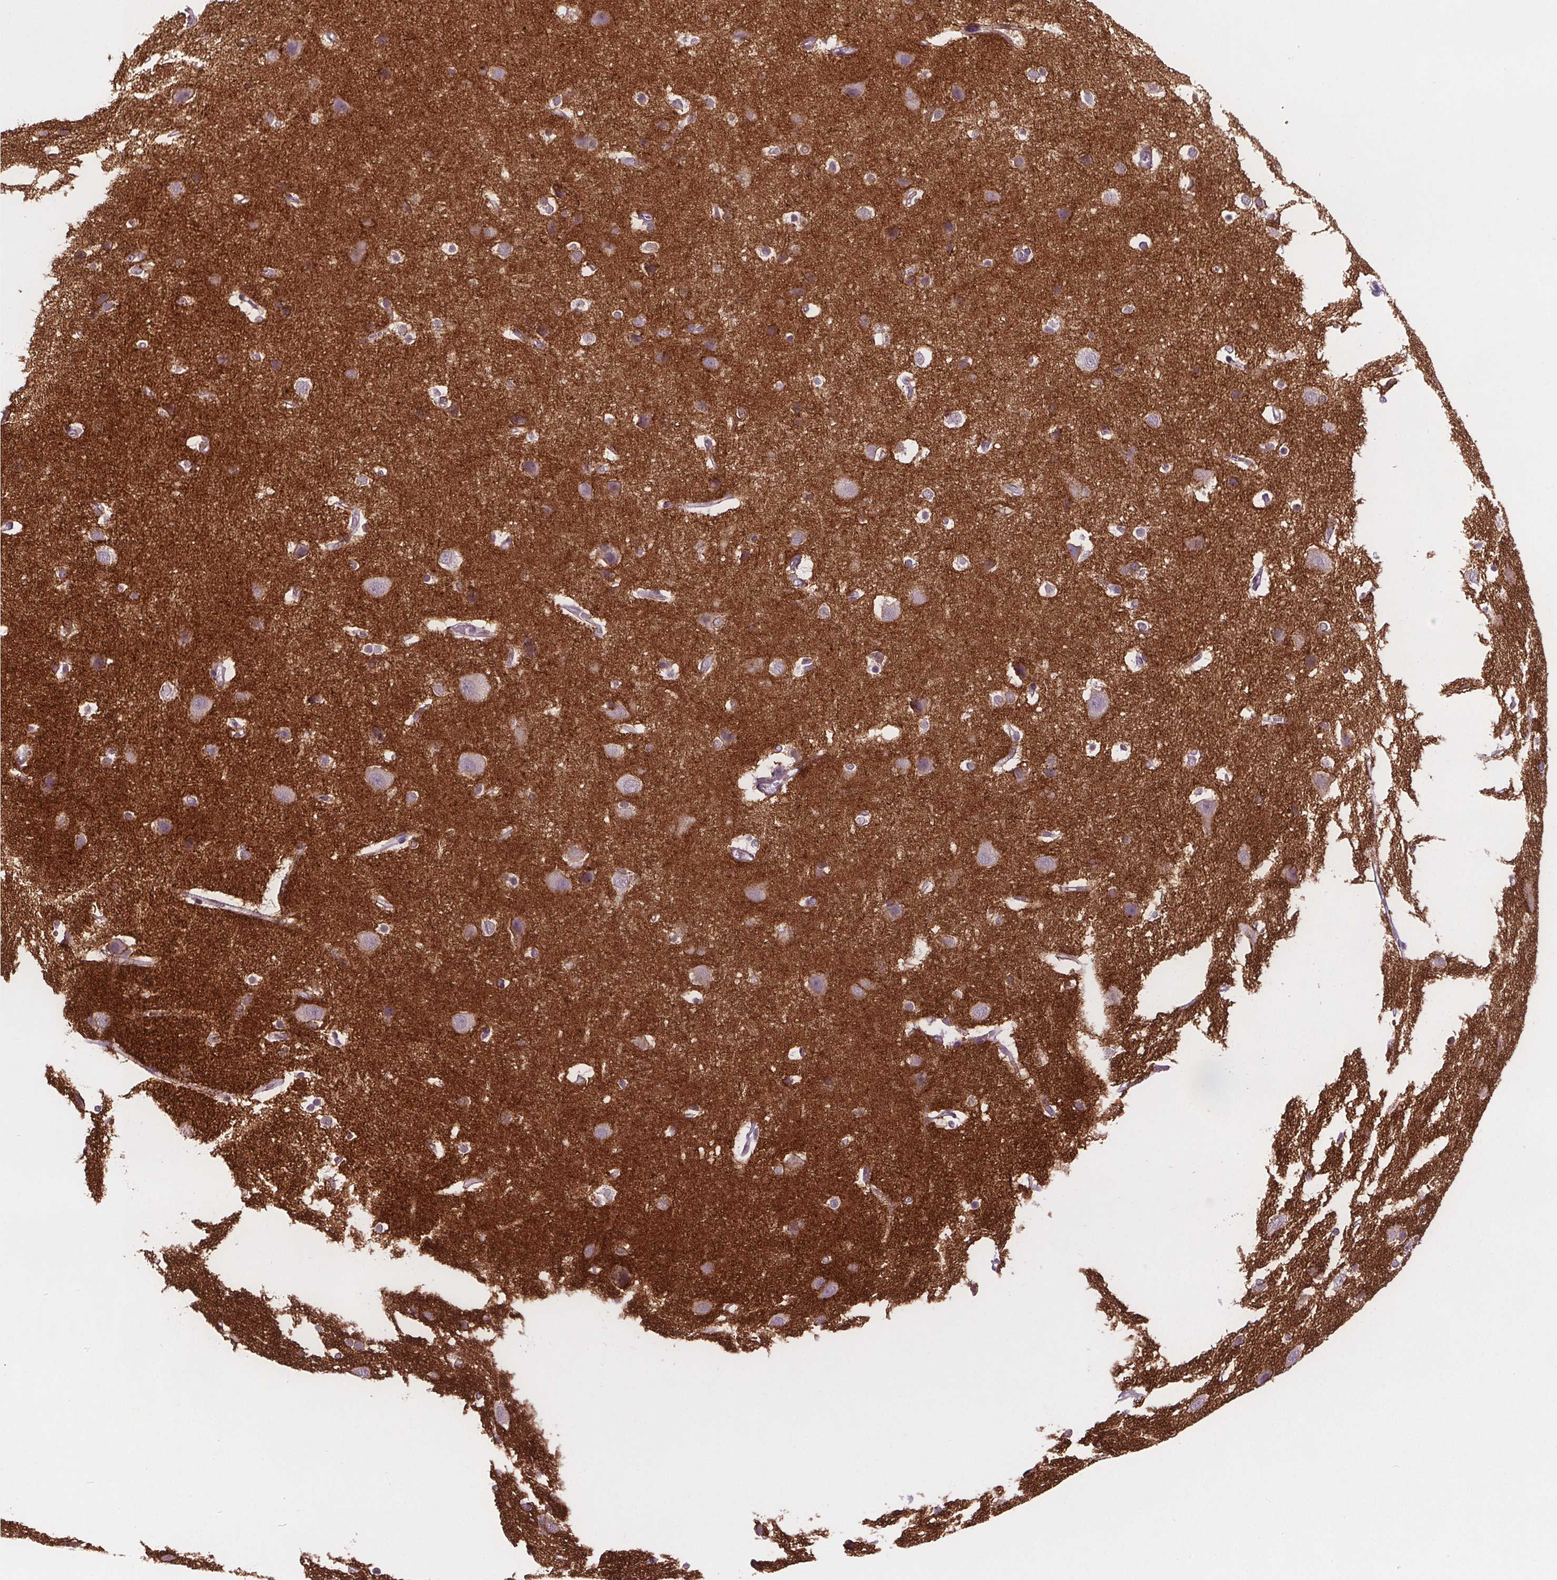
{"staining": {"intensity": "negative", "quantity": "none", "location": "none"}, "tissue": "cerebral cortex", "cell_type": "Endothelial cells", "image_type": "normal", "snomed": [{"axis": "morphology", "description": "Normal tissue, NOS"}, {"axis": "topography", "description": "Cerebral cortex"}], "caption": "This is an immunohistochemistry (IHC) histopathology image of unremarkable cerebral cortex. There is no staining in endothelial cells.", "gene": "ATP1A1", "patient": {"sex": "male", "age": 37}}